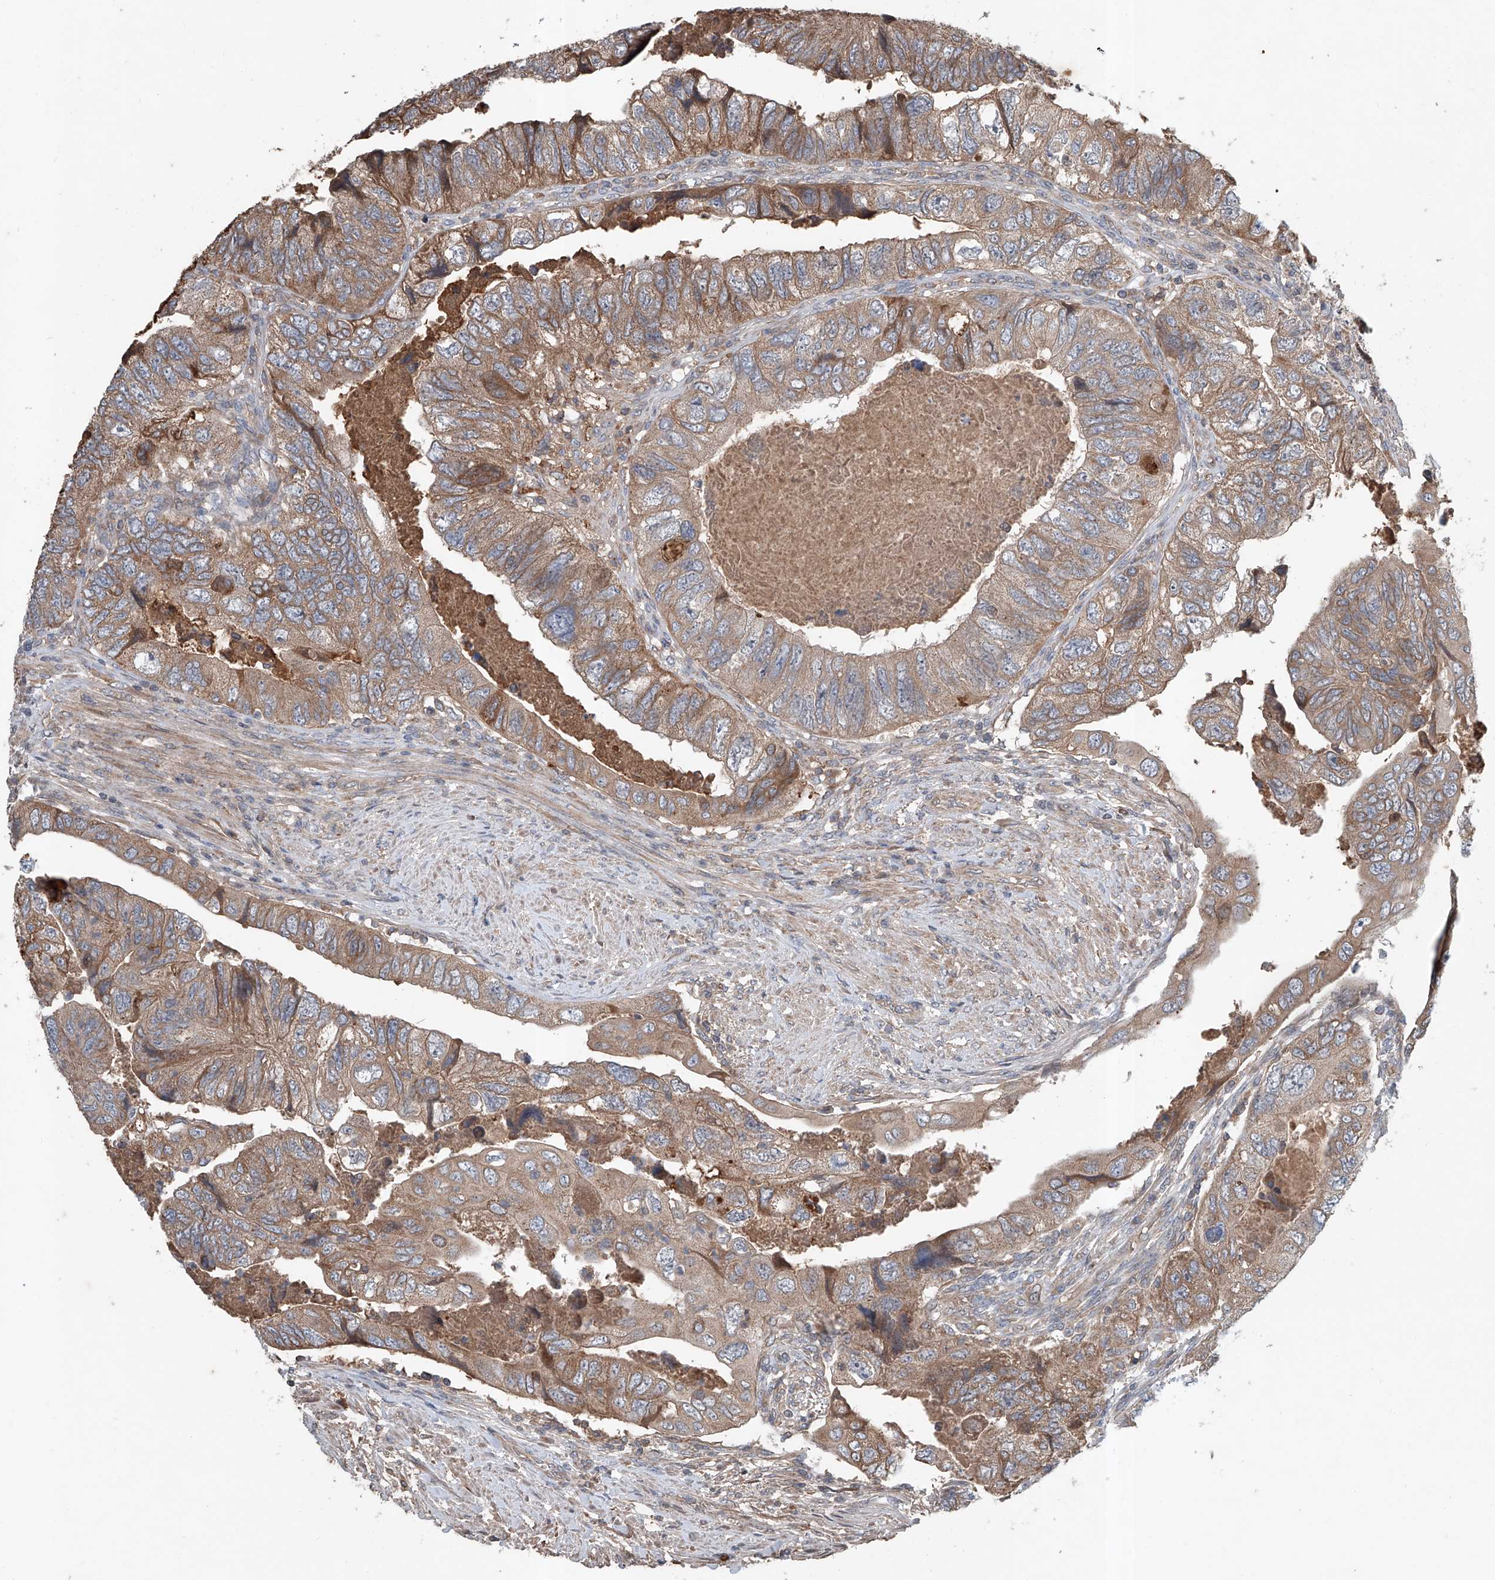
{"staining": {"intensity": "moderate", "quantity": ">75%", "location": "cytoplasmic/membranous"}, "tissue": "colorectal cancer", "cell_type": "Tumor cells", "image_type": "cancer", "snomed": [{"axis": "morphology", "description": "Adenocarcinoma, NOS"}, {"axis": "topography", "description": "Rectum"}], "caption": "IHC (DAB (3,3'-diaminobenzidine)) staining of human adenocarcinoma (colorectal) exhibits moderate cytoplasmic/membranous protein positivity in about >75% of tumor cells.", "gene": "ADAM23", "patient": {"sex": "male", "age": 63}}